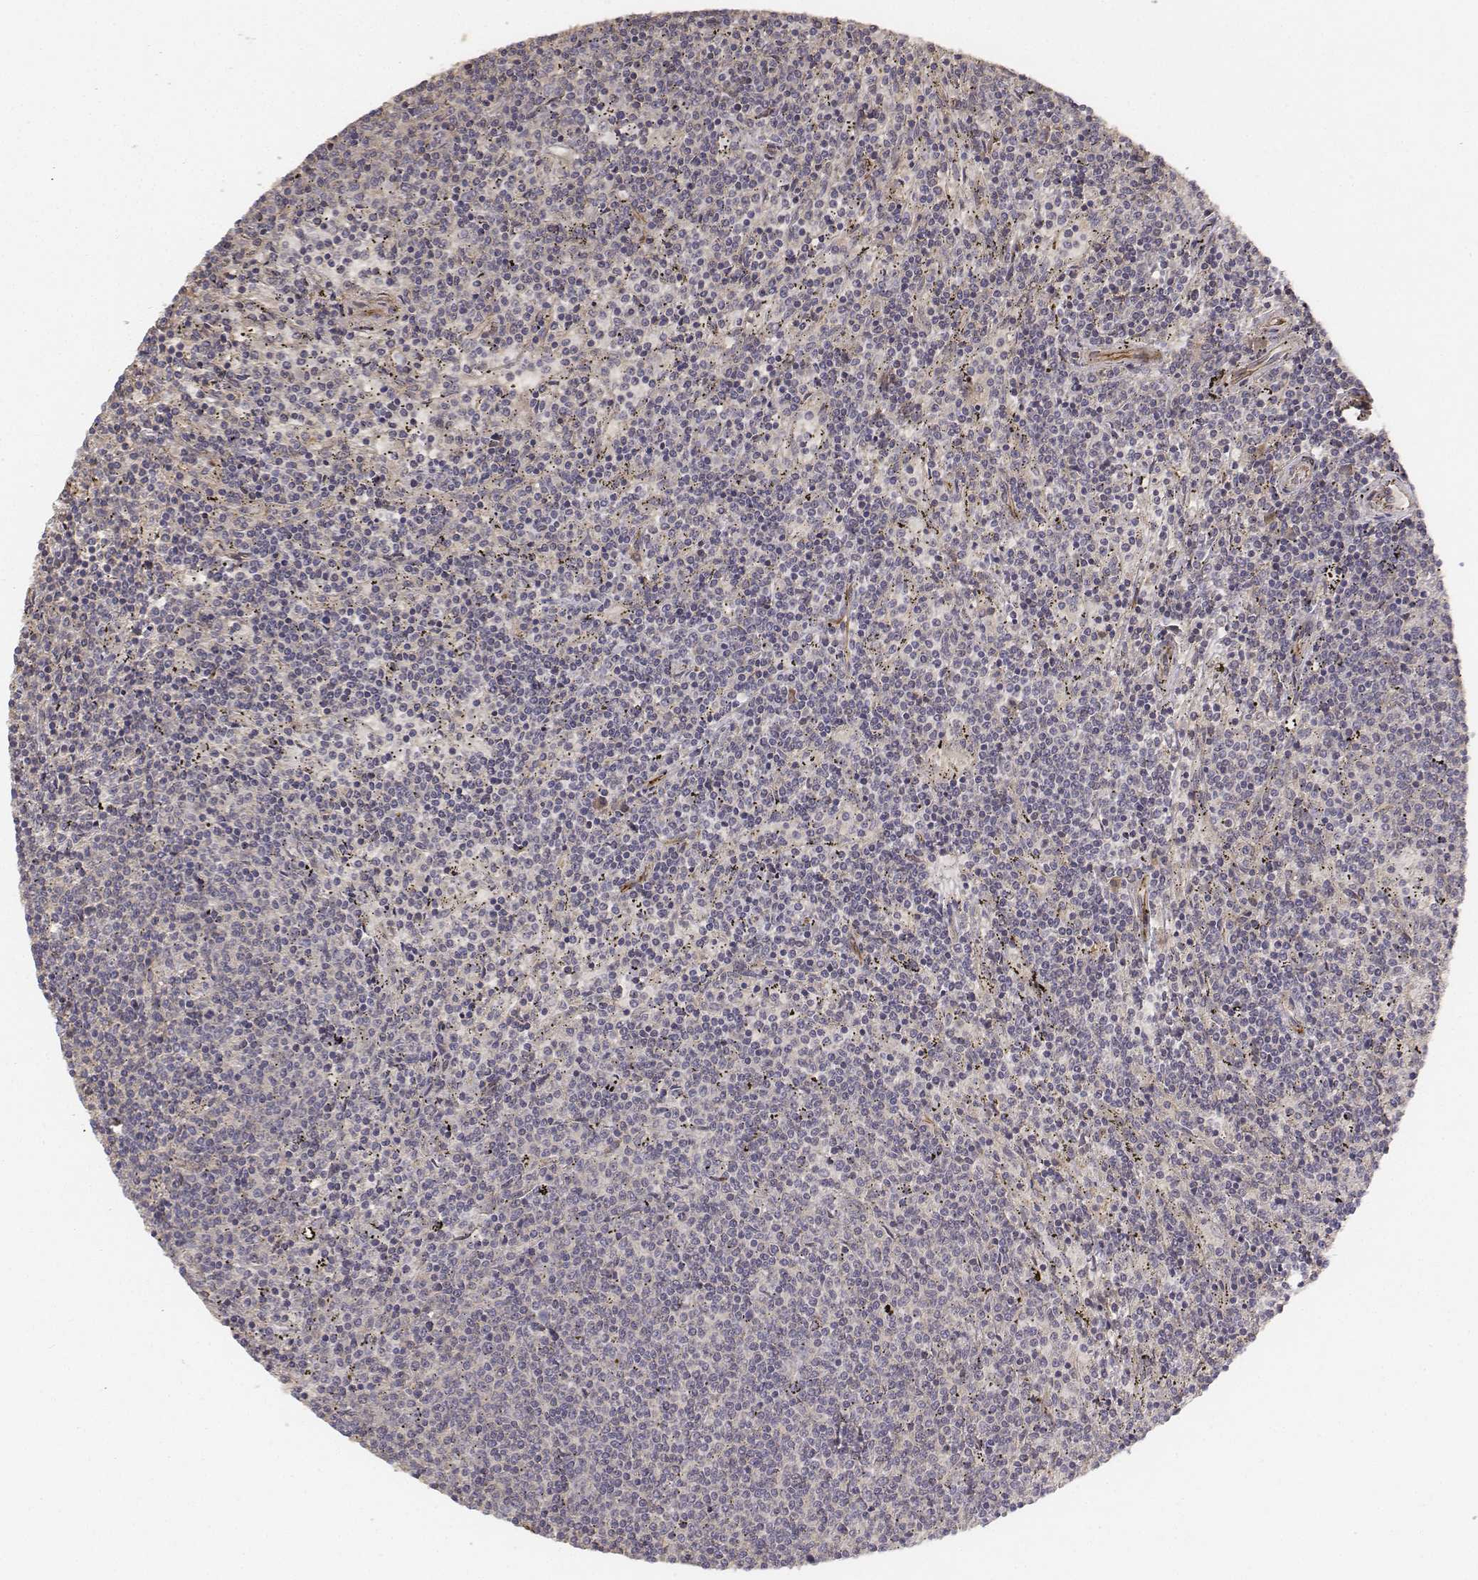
{"staining": {"intensity": "negative", "quantity": "none", "location": "none"}, "tissue": "lymphoma", "cell_type": "Tumor cells", "image_type": "cancer", "snomed": [{"axis": "morphology", "description": "Malignant lymphoma, non-Hodgkin's type, Low grade"}, {"axis": "topography", "description": "Spleen"}], "caption": "This is an immunohistochemistry (IHC) histopathology image of low-grade malignant lymphoma, non-Hodgkin's type. There is no expression in tumor cells.", "gene": "FBXO21", "patient": {"sex": "female", "age": 50}}